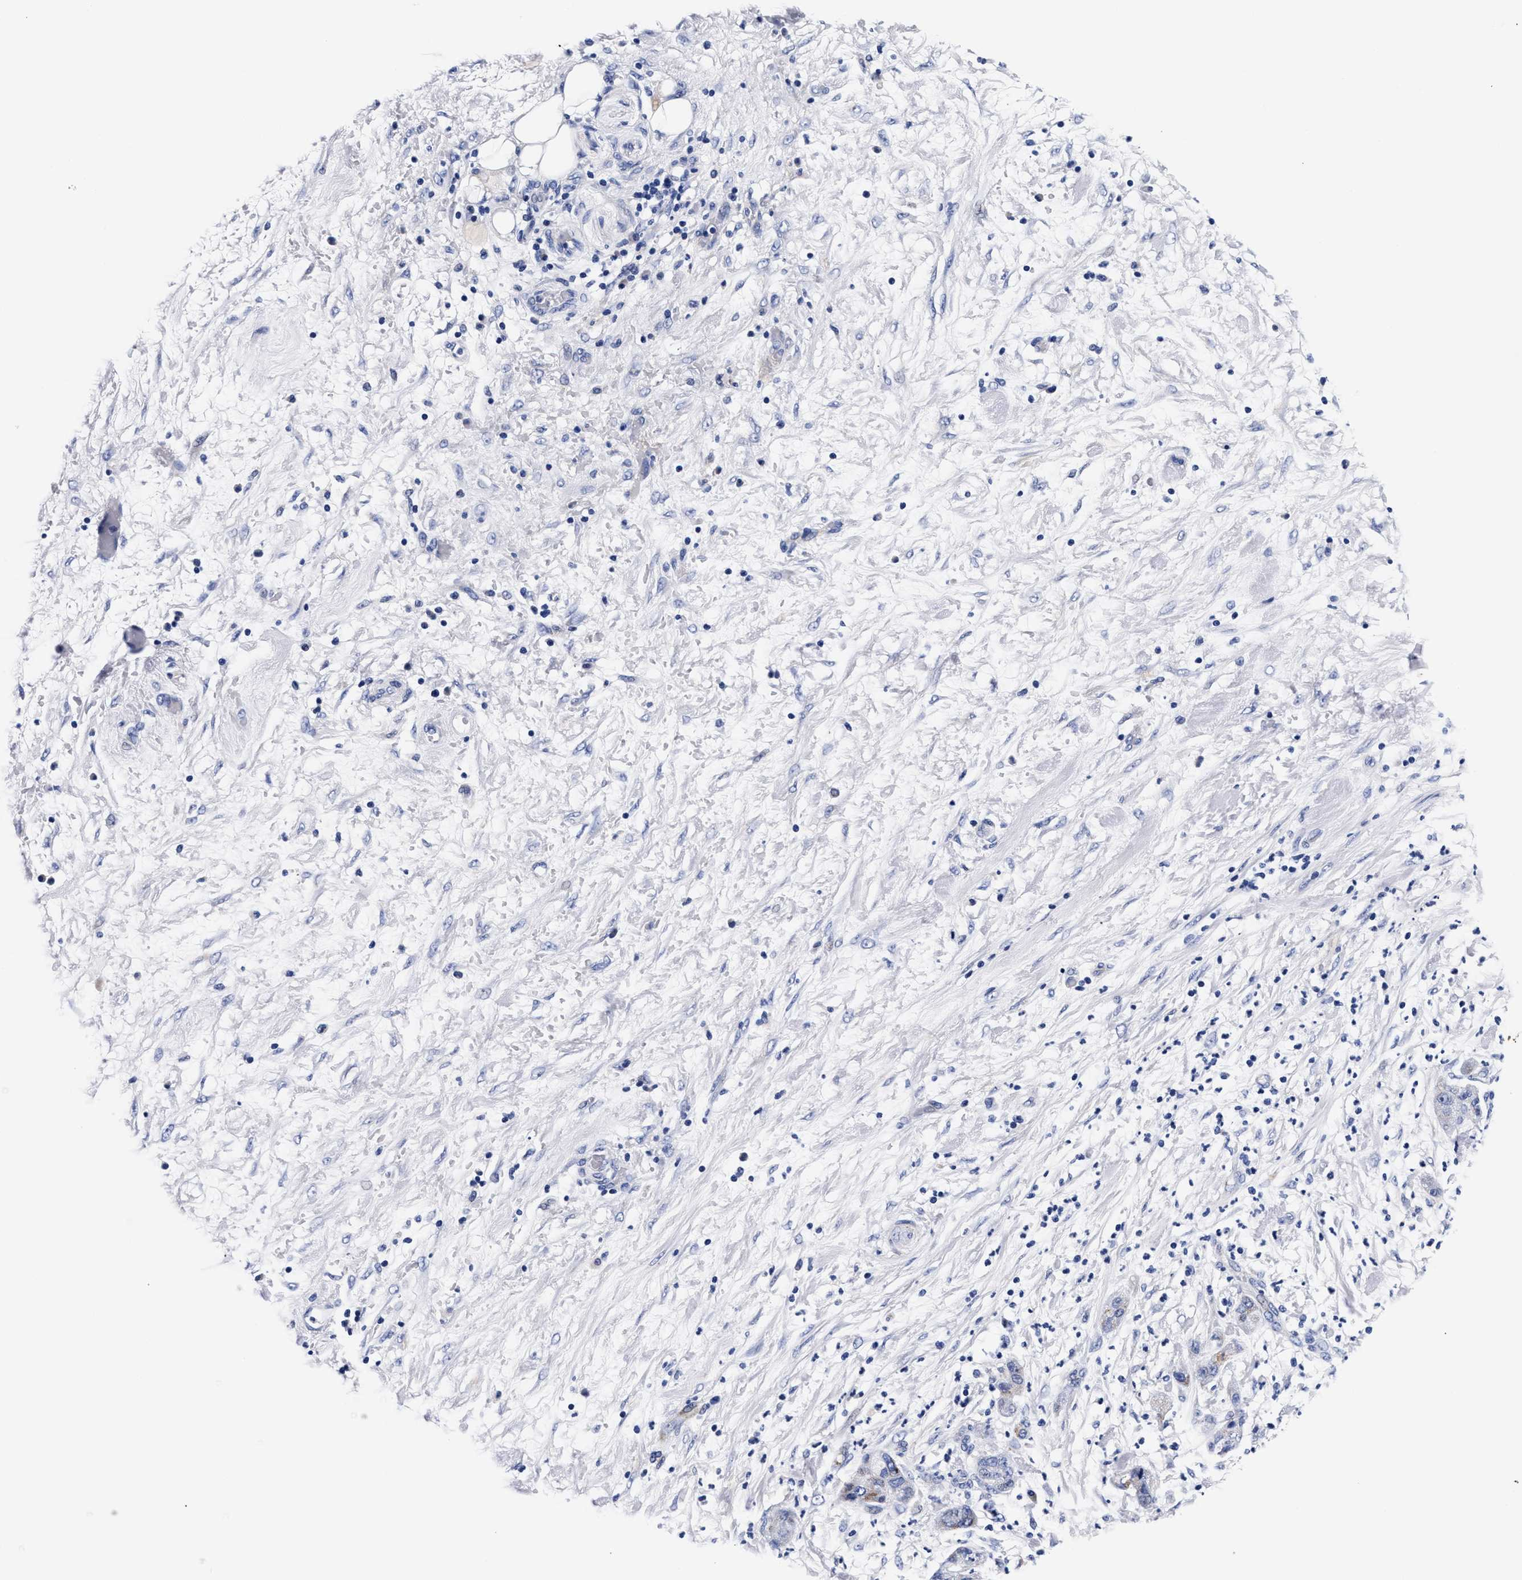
{"staining": {"intensity": "moderate", "quantity": "<25%", "location": "cytoplasmic/membranous"}, "tissue": "pancreatic cancer", "cell_type": "Tumor cells", "image_type": "cancer", "snomed": [{"axis": "morphology", "description": "Adenocarcinoma, NOS"}, {"axis": "topography", "description": "Pancreas"}], "caption": "Pancreatic cancer tissue displays moderate cytoplasmic/membranous staining in approximately <25% of tumor cells", "gene": "RAB3B", "patient": {"sex": "female", "age": 78}}